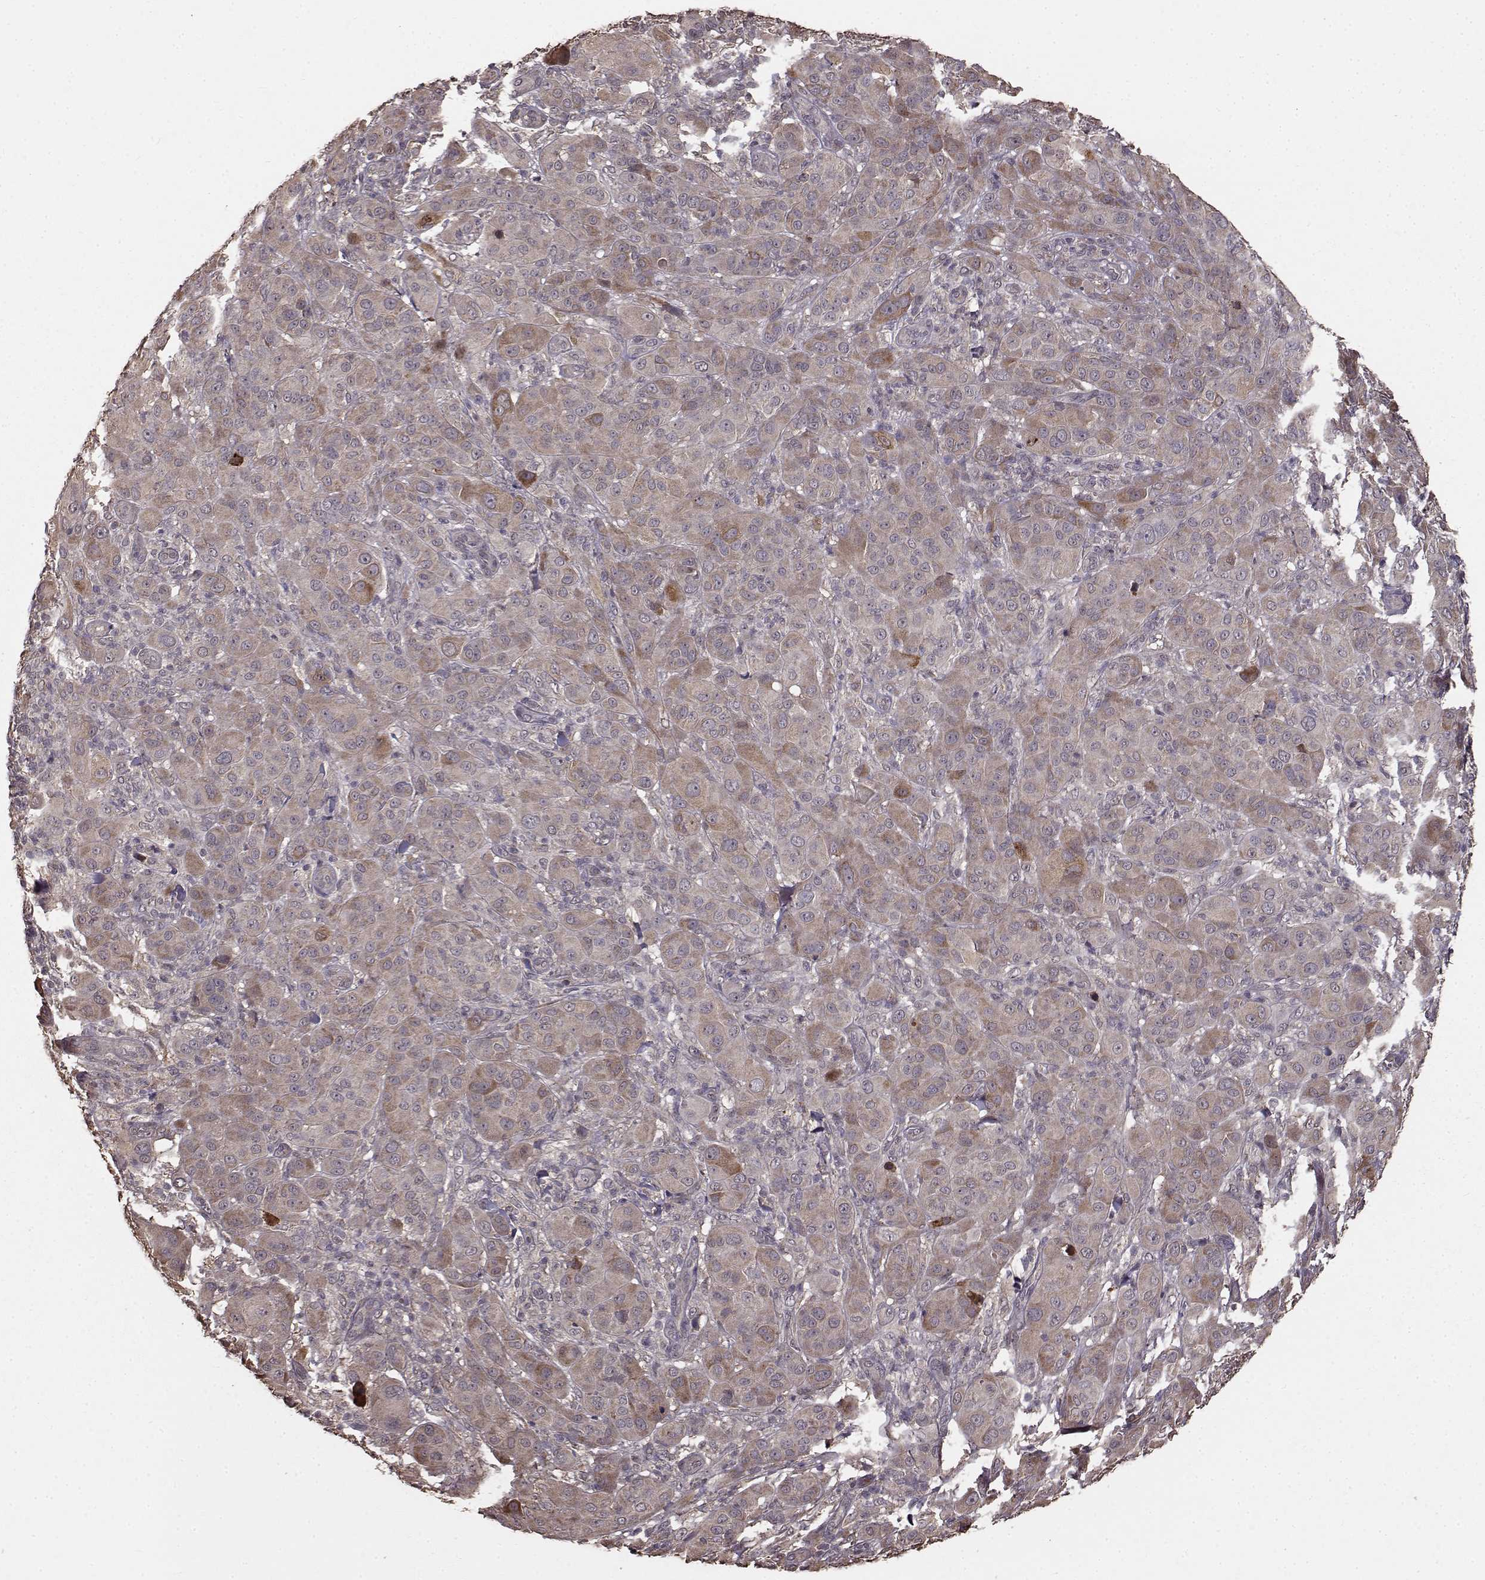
{"staining": {"intensity": "moderate", "quantity": ">75%", "location": "cytoplasmic/membranous"}, "tissue": "melanoma", "cell_type": "Tumor cells", "image_type": "cancer", "snomed": [{"axis": "morphology", "description": "Malignant melanoma, NOS"}, {"axis": "topography", "description": "Skin"}], "caption": "The image exhibits staining of melanoma, revealing moderate cytoplasmic/membranous protein expression (brown color) within tumor cells. (IHC, brightfield microscopy, high magnification).", "gene": "USP15", "patient": {"sex": "female", "age": 87}}